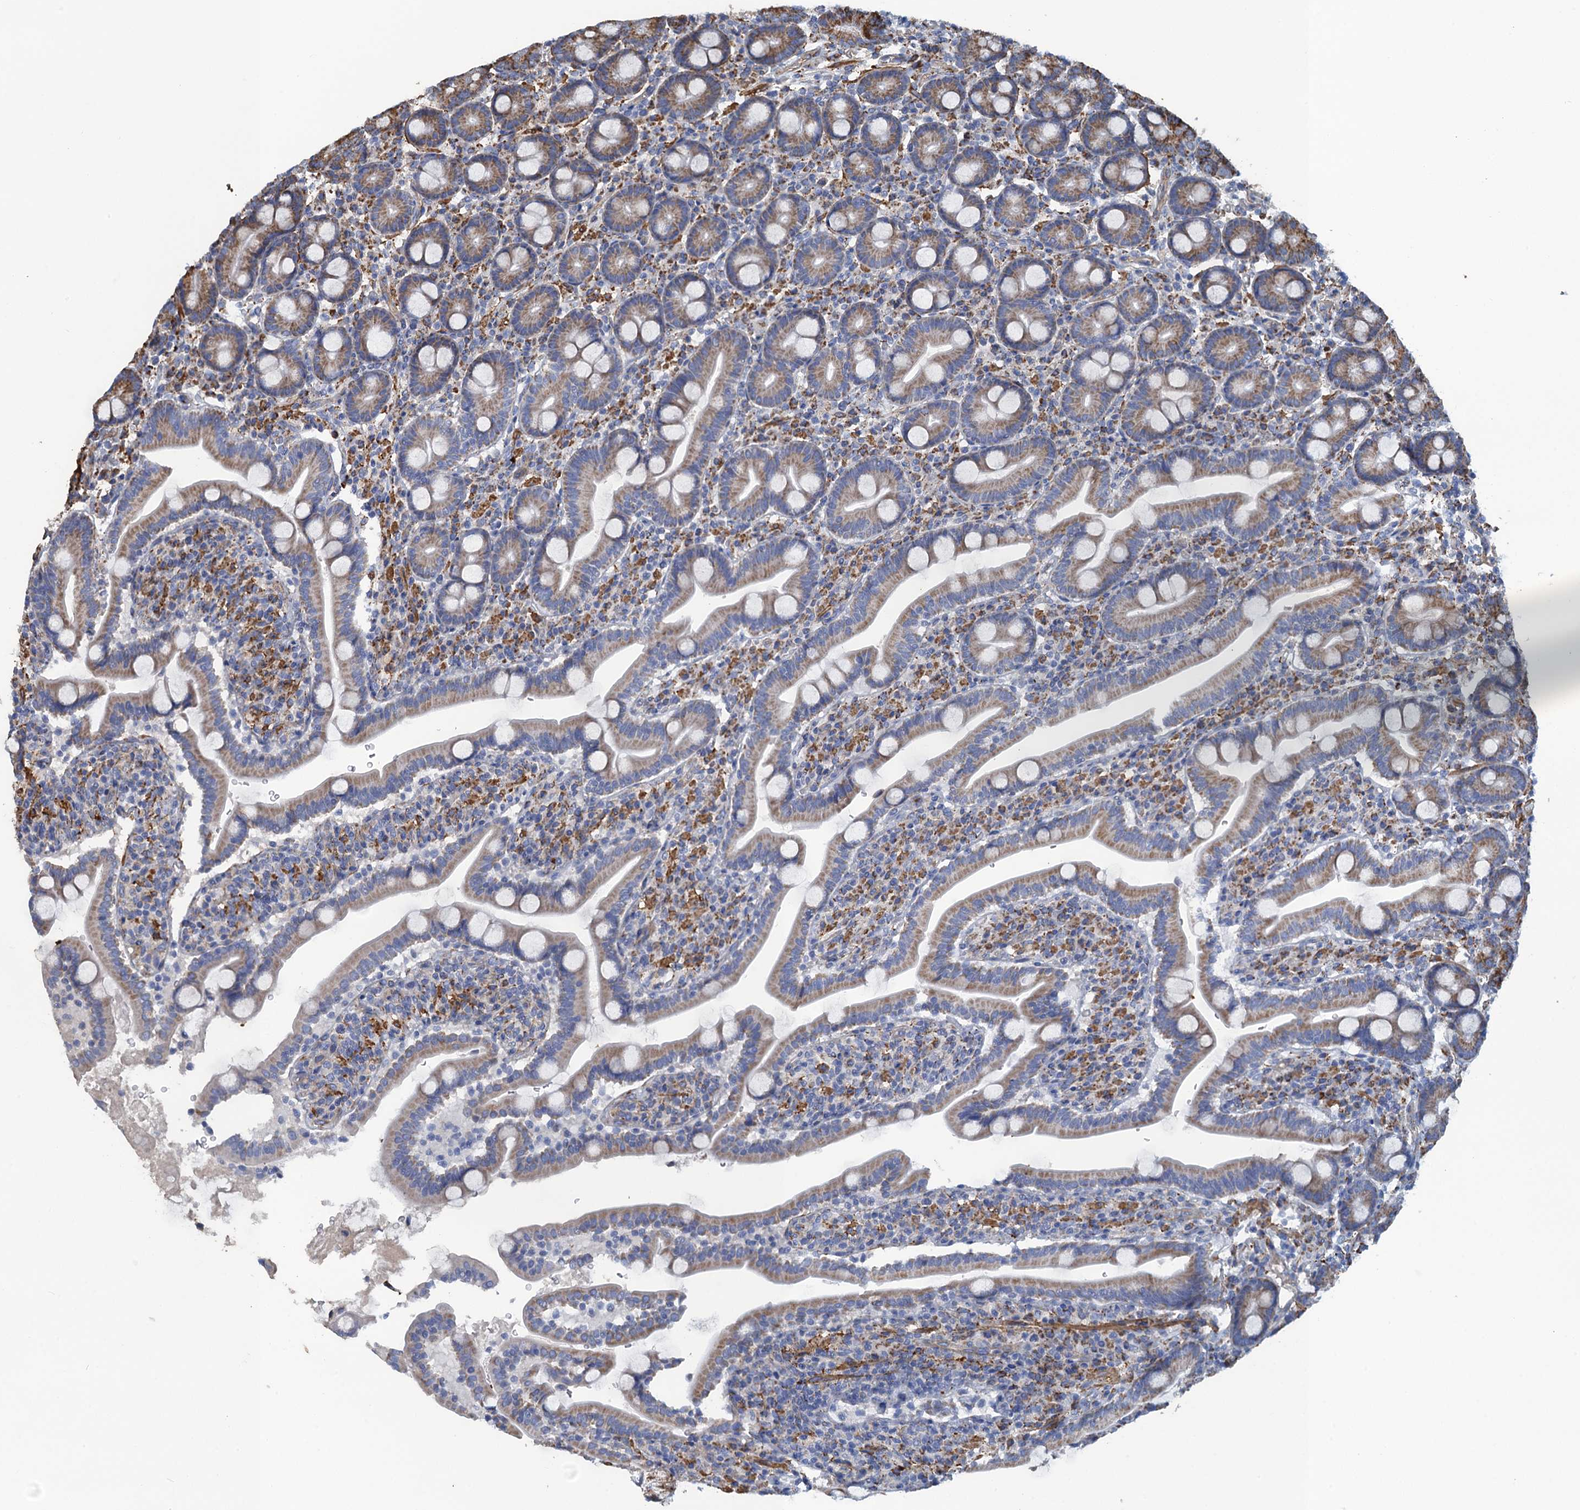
{"staining": {"intensity": "moderate", "quantity": "<25%", "location": "cytoplasmic/membranous"}, "tissue": "duodenum", "cell_type": "Glandular cells", "image_type": "normal", "snomed": [{"axis": "morphology", "description": "Normal tissue, NOS"}, {"axis": "topography", "description": "Duodenum"}], "caption": "Human duodenum stained with a brown dye demonstrates moderate cytoplasmic/membranous positive expression in about <25% of glandular cells.", "gene": "ENSG00000260643", "patient": {"sex": "male", "age": 35}}